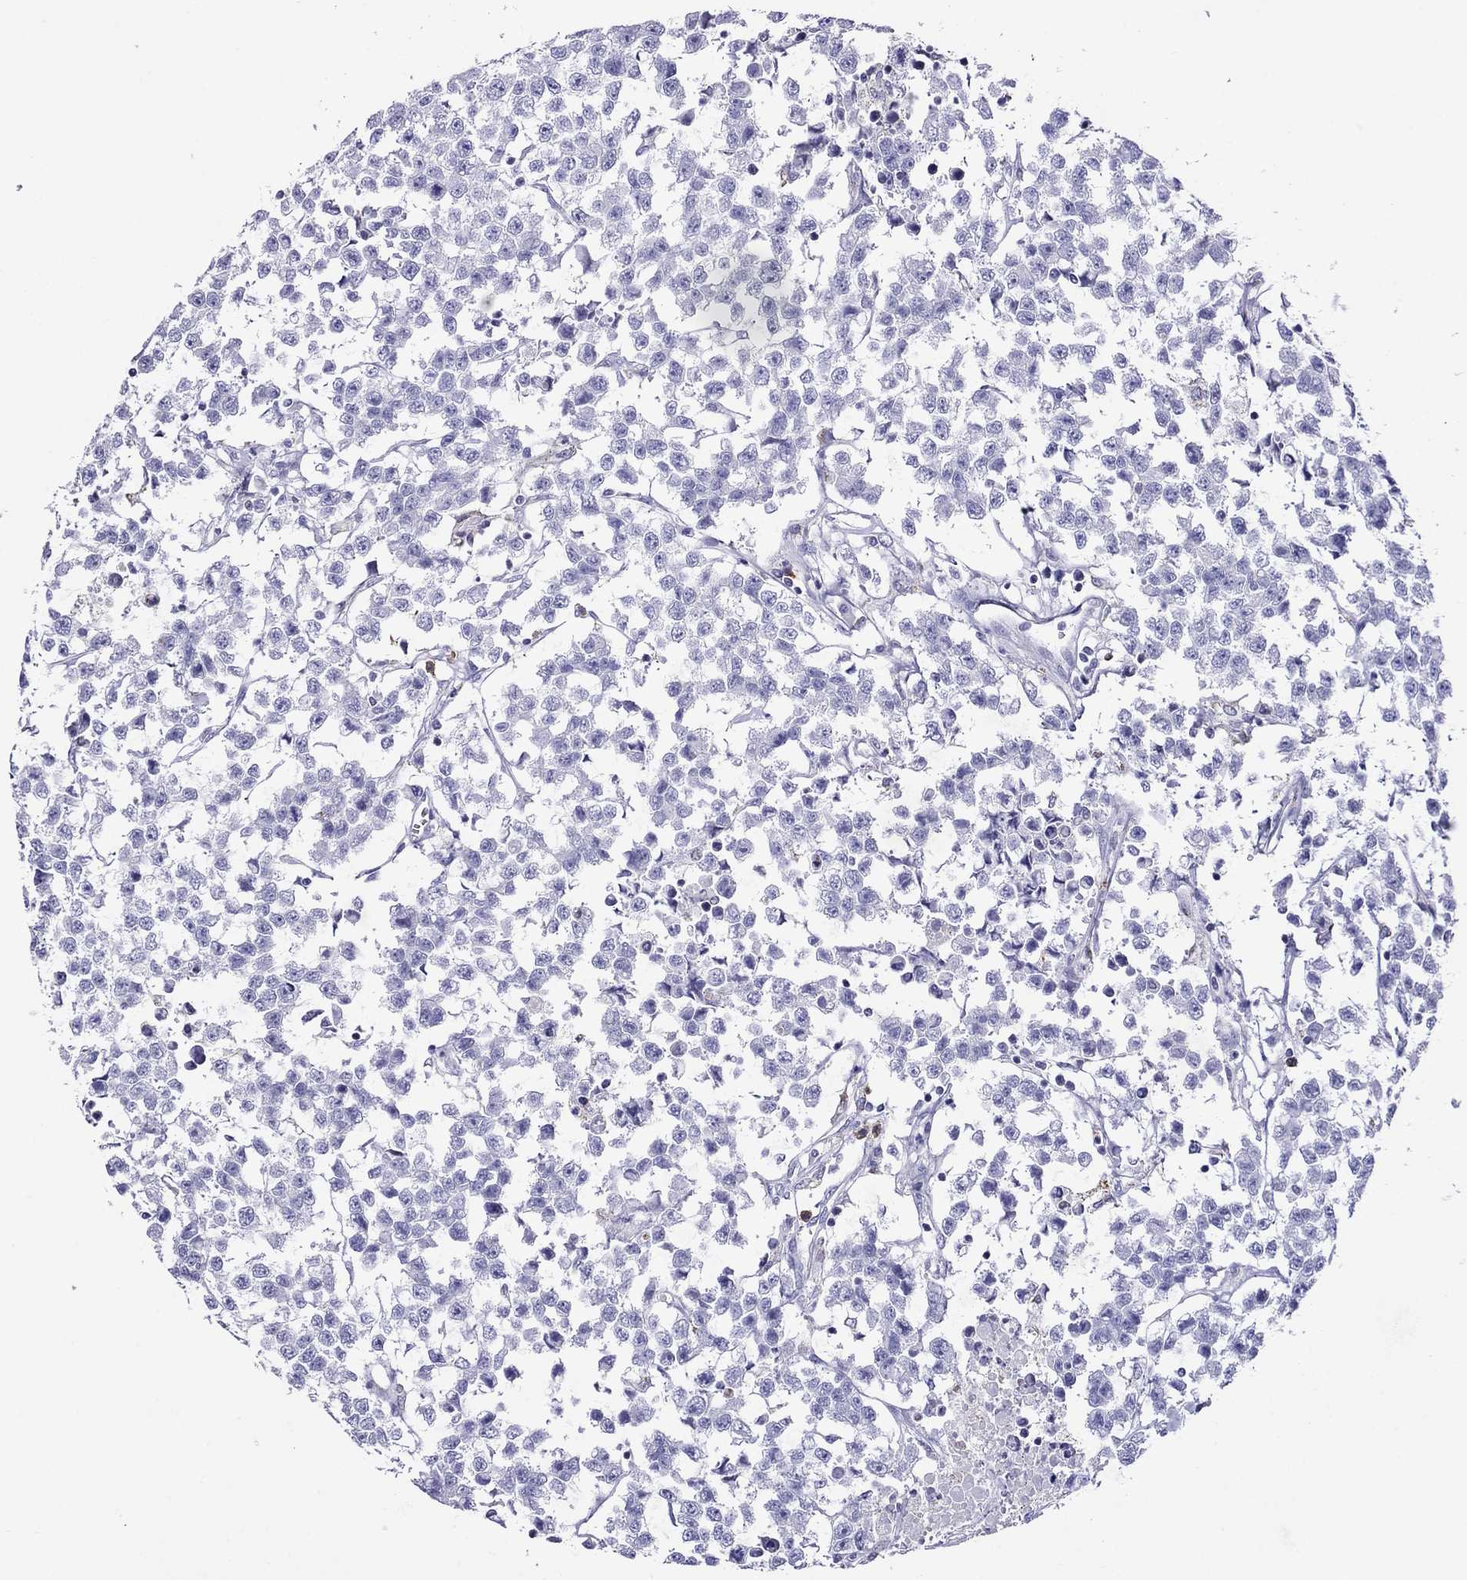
{"staining": {"intensity": "negative", "quantity": "none", "location": "none"}, "tissue": "testis cancer", "cell_type": "Tumor cells", "image_type": "cancer", "snomed": [{"axis": "morphology", "description": "Seminoma, NOS"}, {"axis": "topography", "description": "Testis"}], "caption": "IHC of seminoma (testis) shows no expression in tumor cells.", "gene": "SCG2", "patient": {"sex": "male", "age": 59}}